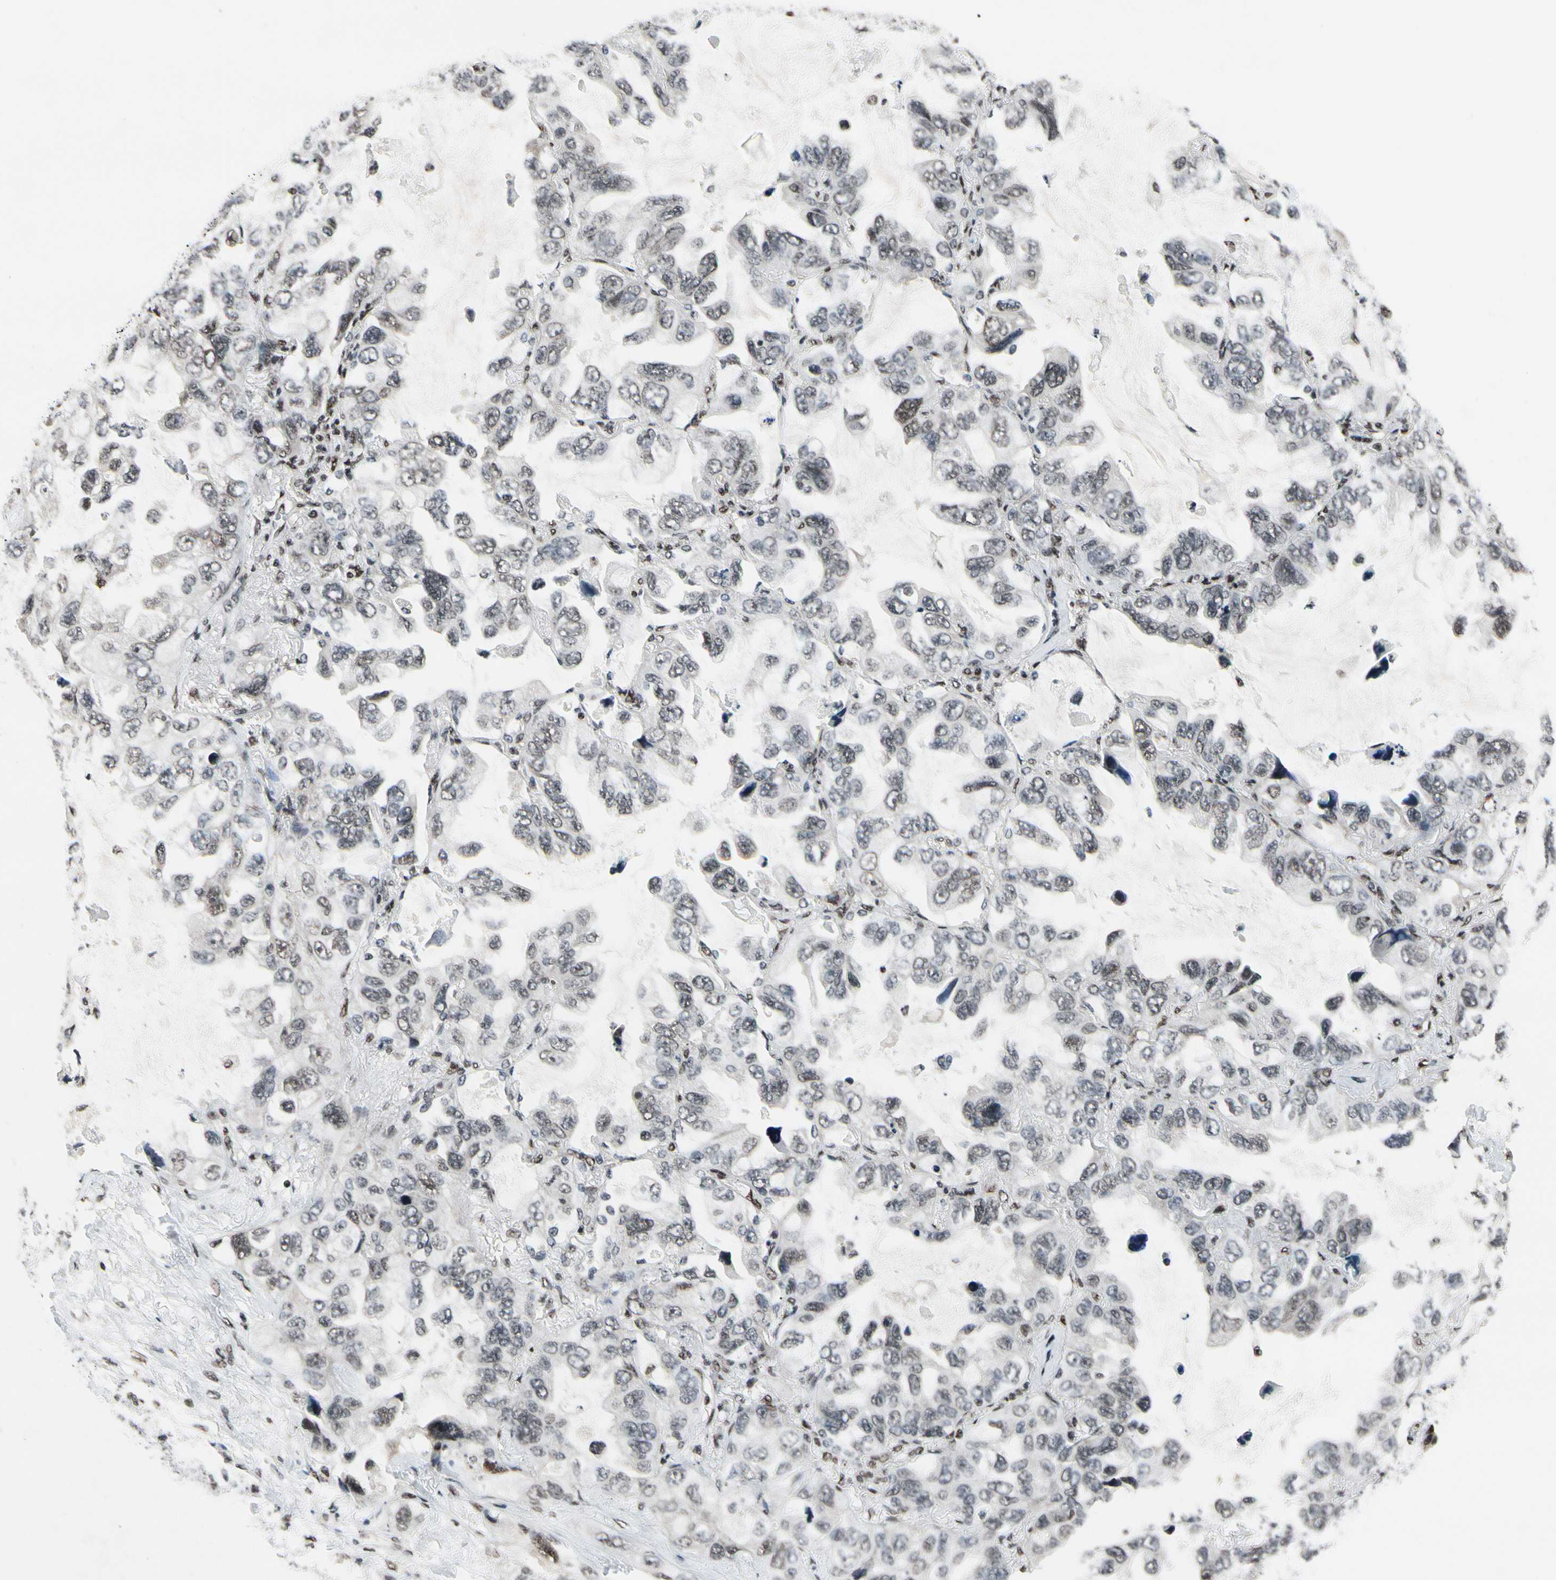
{"staining": {"intensity": "moderate", "quantity": "25%-75%", "location": "nuclear"}, "tissue": "lung cancer", "cell_type": "Tumor cells", "image_type": "cancer", "snomed": [{"axis": "morphology", "description": "Squamous cell carcinoma, NOS"}, {"axis": "topography", "description": "Lung"}], "caption": "Brown immunohistochemical staining in lung cancer (squamous cell carcinoma) demonstrates moderate nuclear positivity in about 25%-75% of tumor cells.", "gene": "RECQL", "patient": {"sex": "female", "age": 73}}